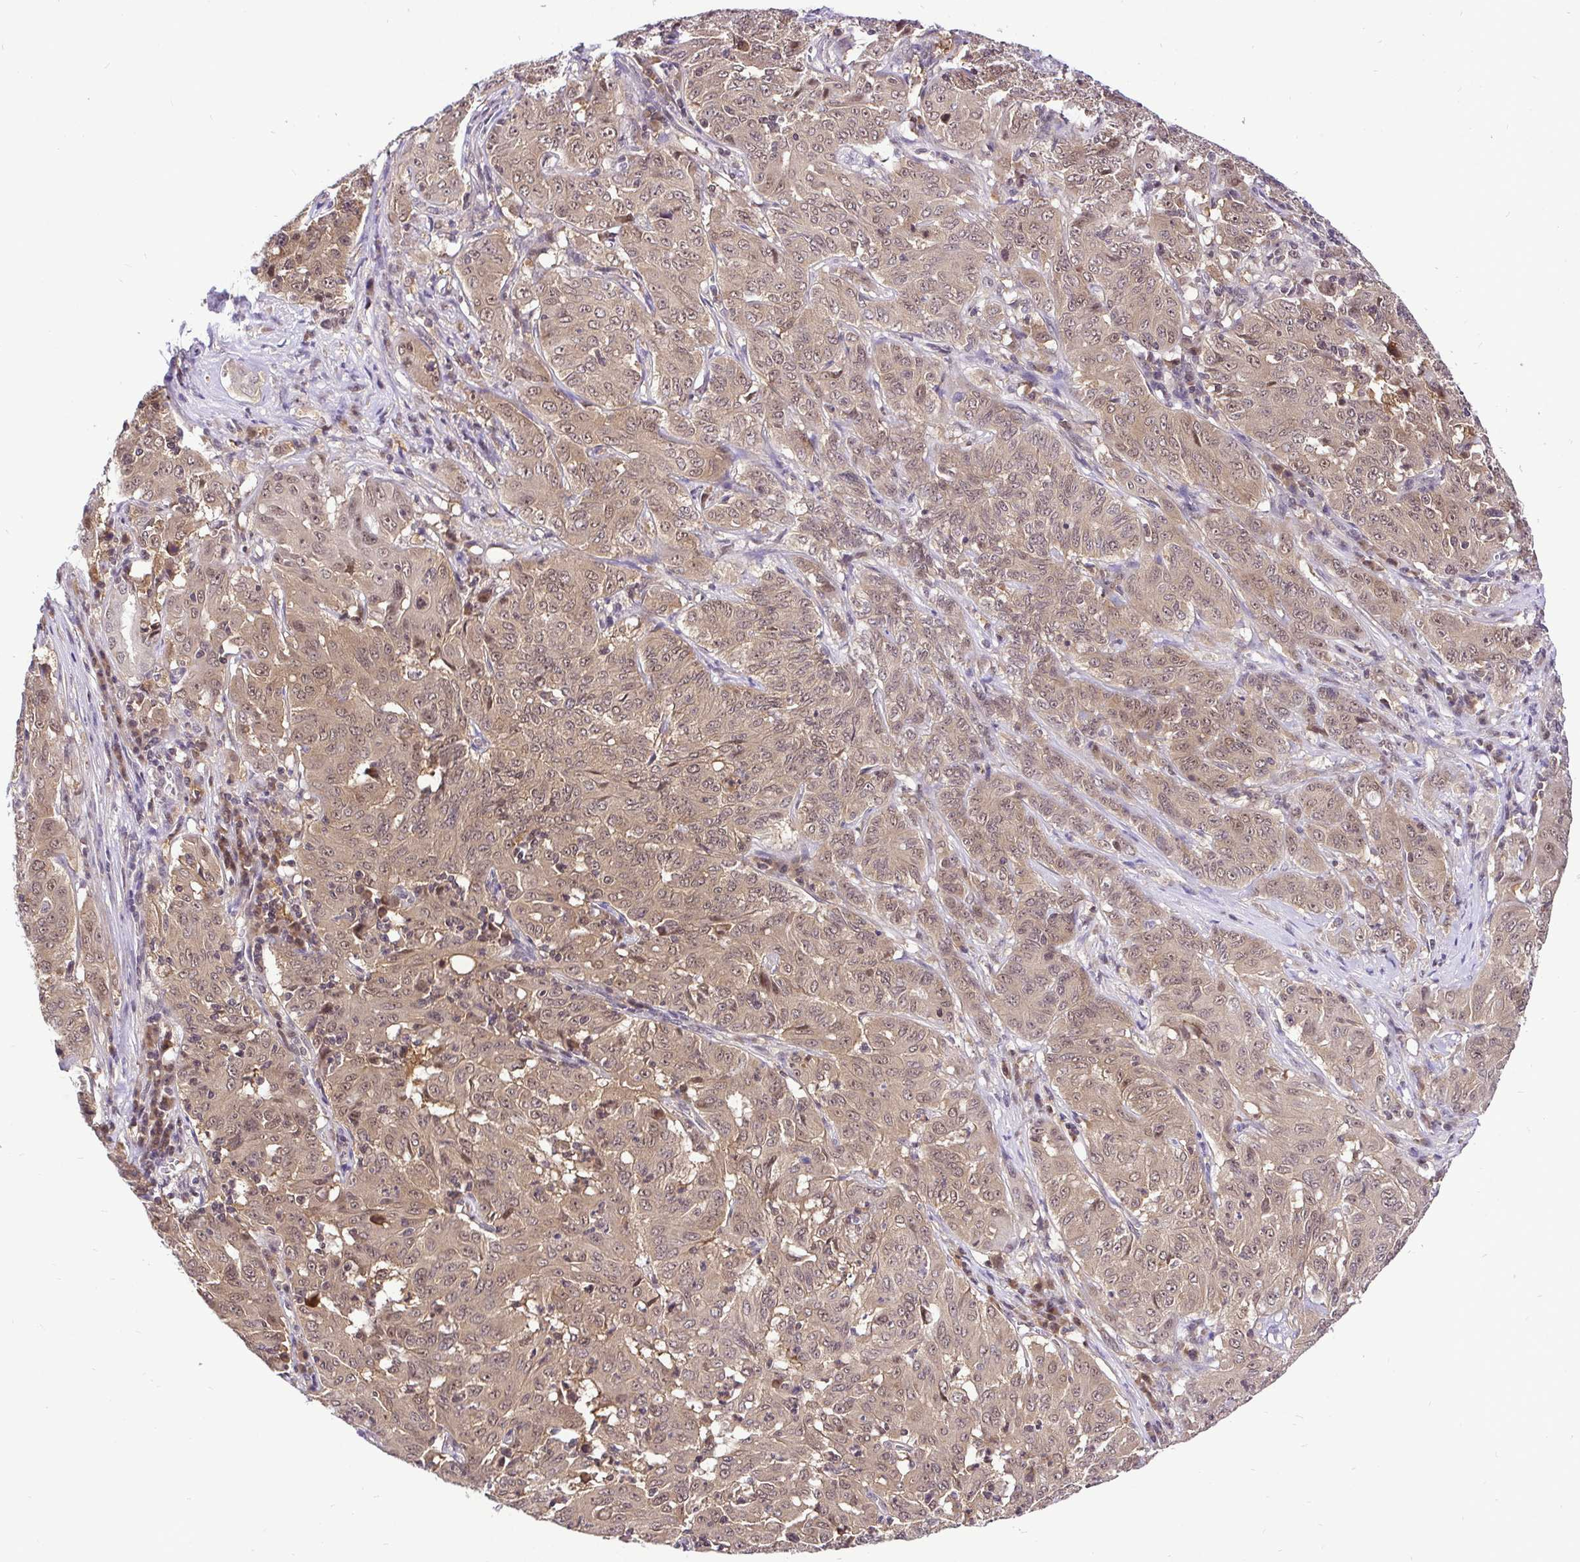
{"staining": {"intensity": "moderate", "quantity": ">75%", "location": "cytoplasmic/membranous,nuclear"}, "tissue": "pancreatic cancer", "cell_type": "Tumor cells", "image_type": "cancer", "snomed": [{"axis": "morphology", "description": "Adenocarcinoma, NOS"}, {"axis": "topography", "description": "Pancreas"}], "caption": "Adenocarcinoma (pancreatic) stained for a protein exhibits moderate cytoplasmic/membranous and nuclear positivity in tumor cells.", "gene": "UBE2M", "patient": {"sex": "male", "age": 63}}